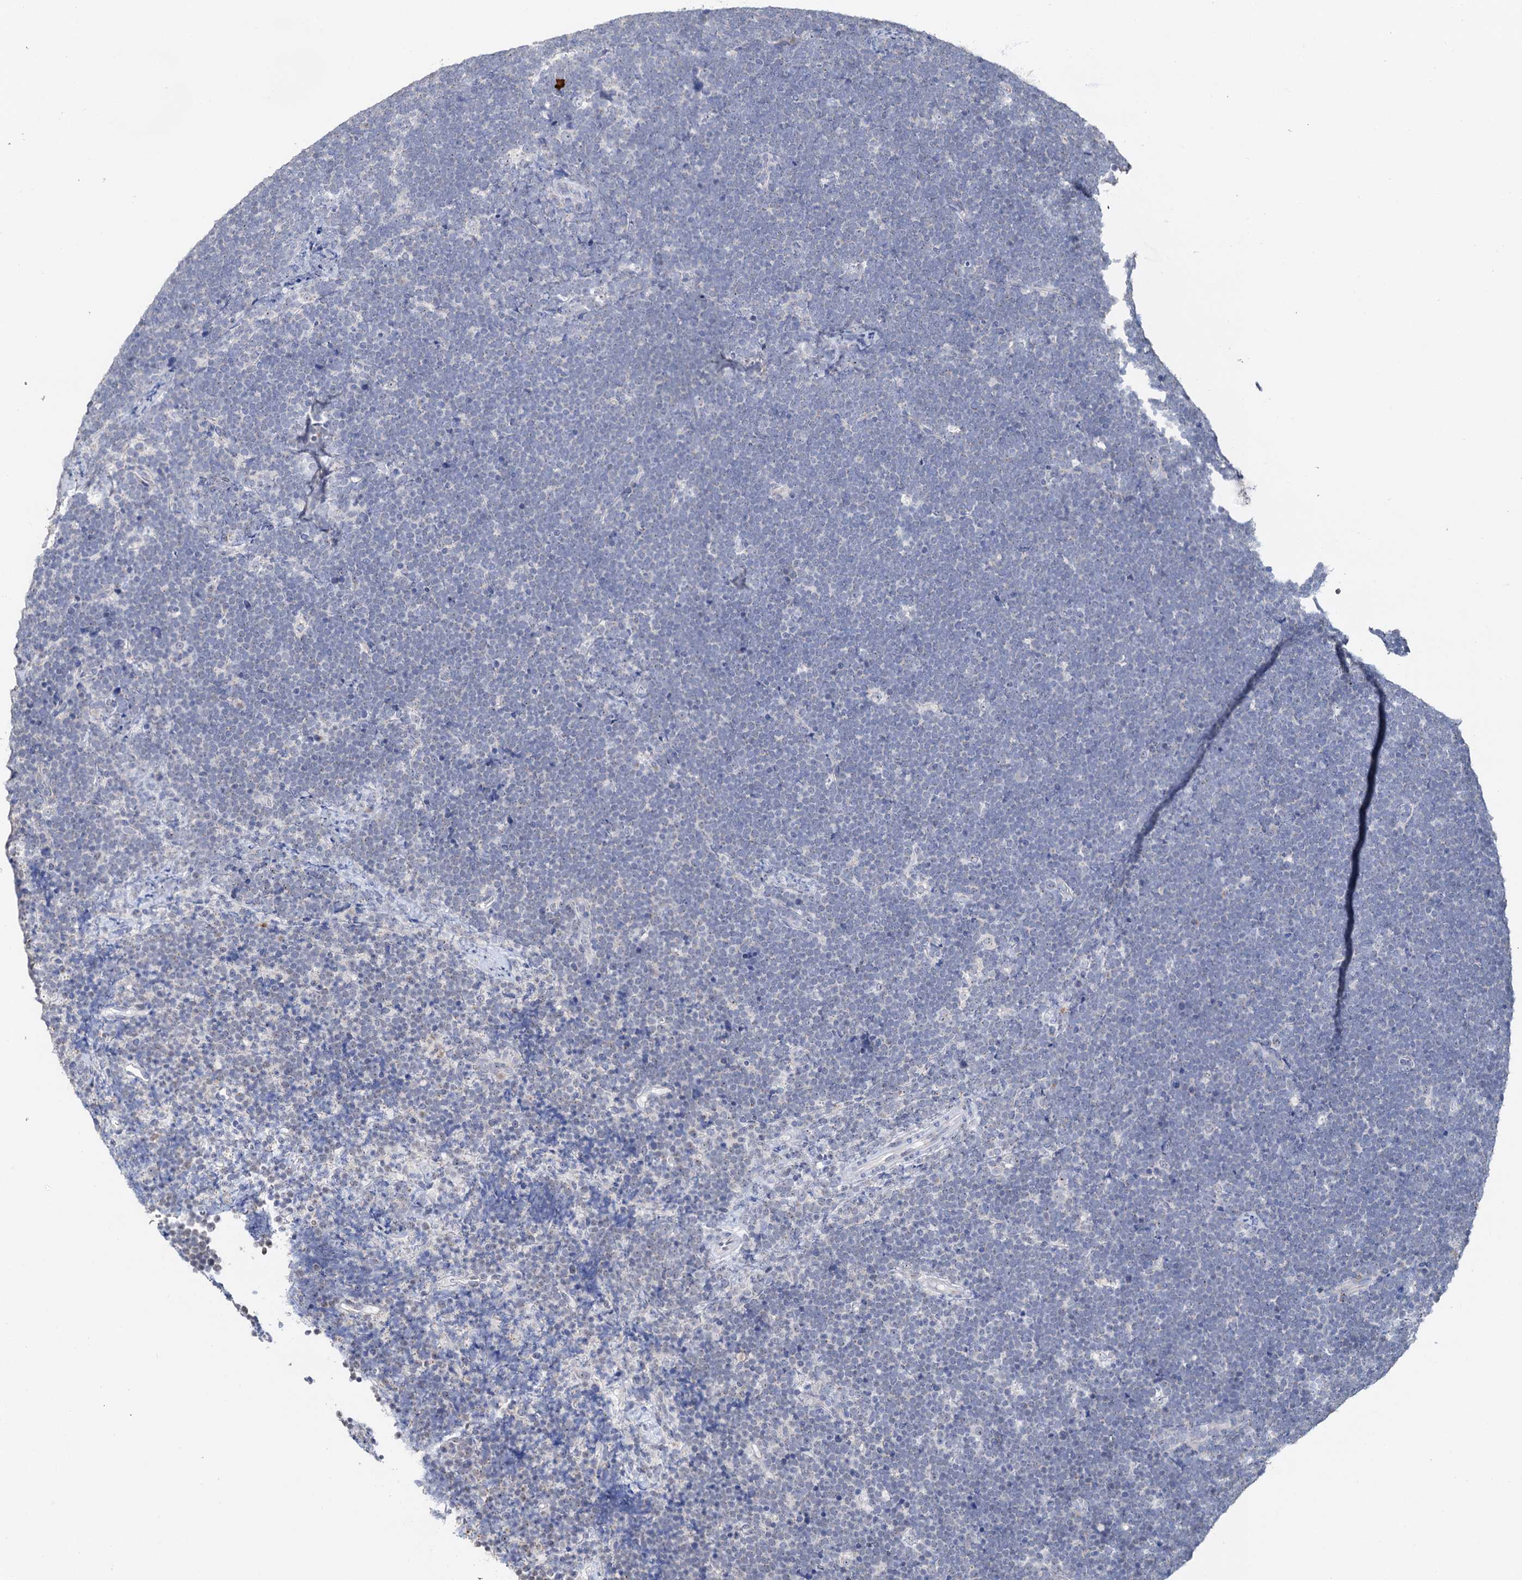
{"staining": {"intensity": "negative", "quantity": "none", "location": "none"}, "tissue": "lymphoma", "cell_type": "Tumor cells", "image_type": "cancer", "snomed": [{"axis": "morphology", "description": "Malignant lymphoma, non-Hodgkin's type, High grade"}, {"axis": "topography", "description": "Lymph node"}], "caption": "The micrograph exhibits no staining of tumor cells in high-grade malignant lymphoma, non-Hodgkin's type.", "gene": "C2CD3", "patient": {"sex": "male", "age": 13}}